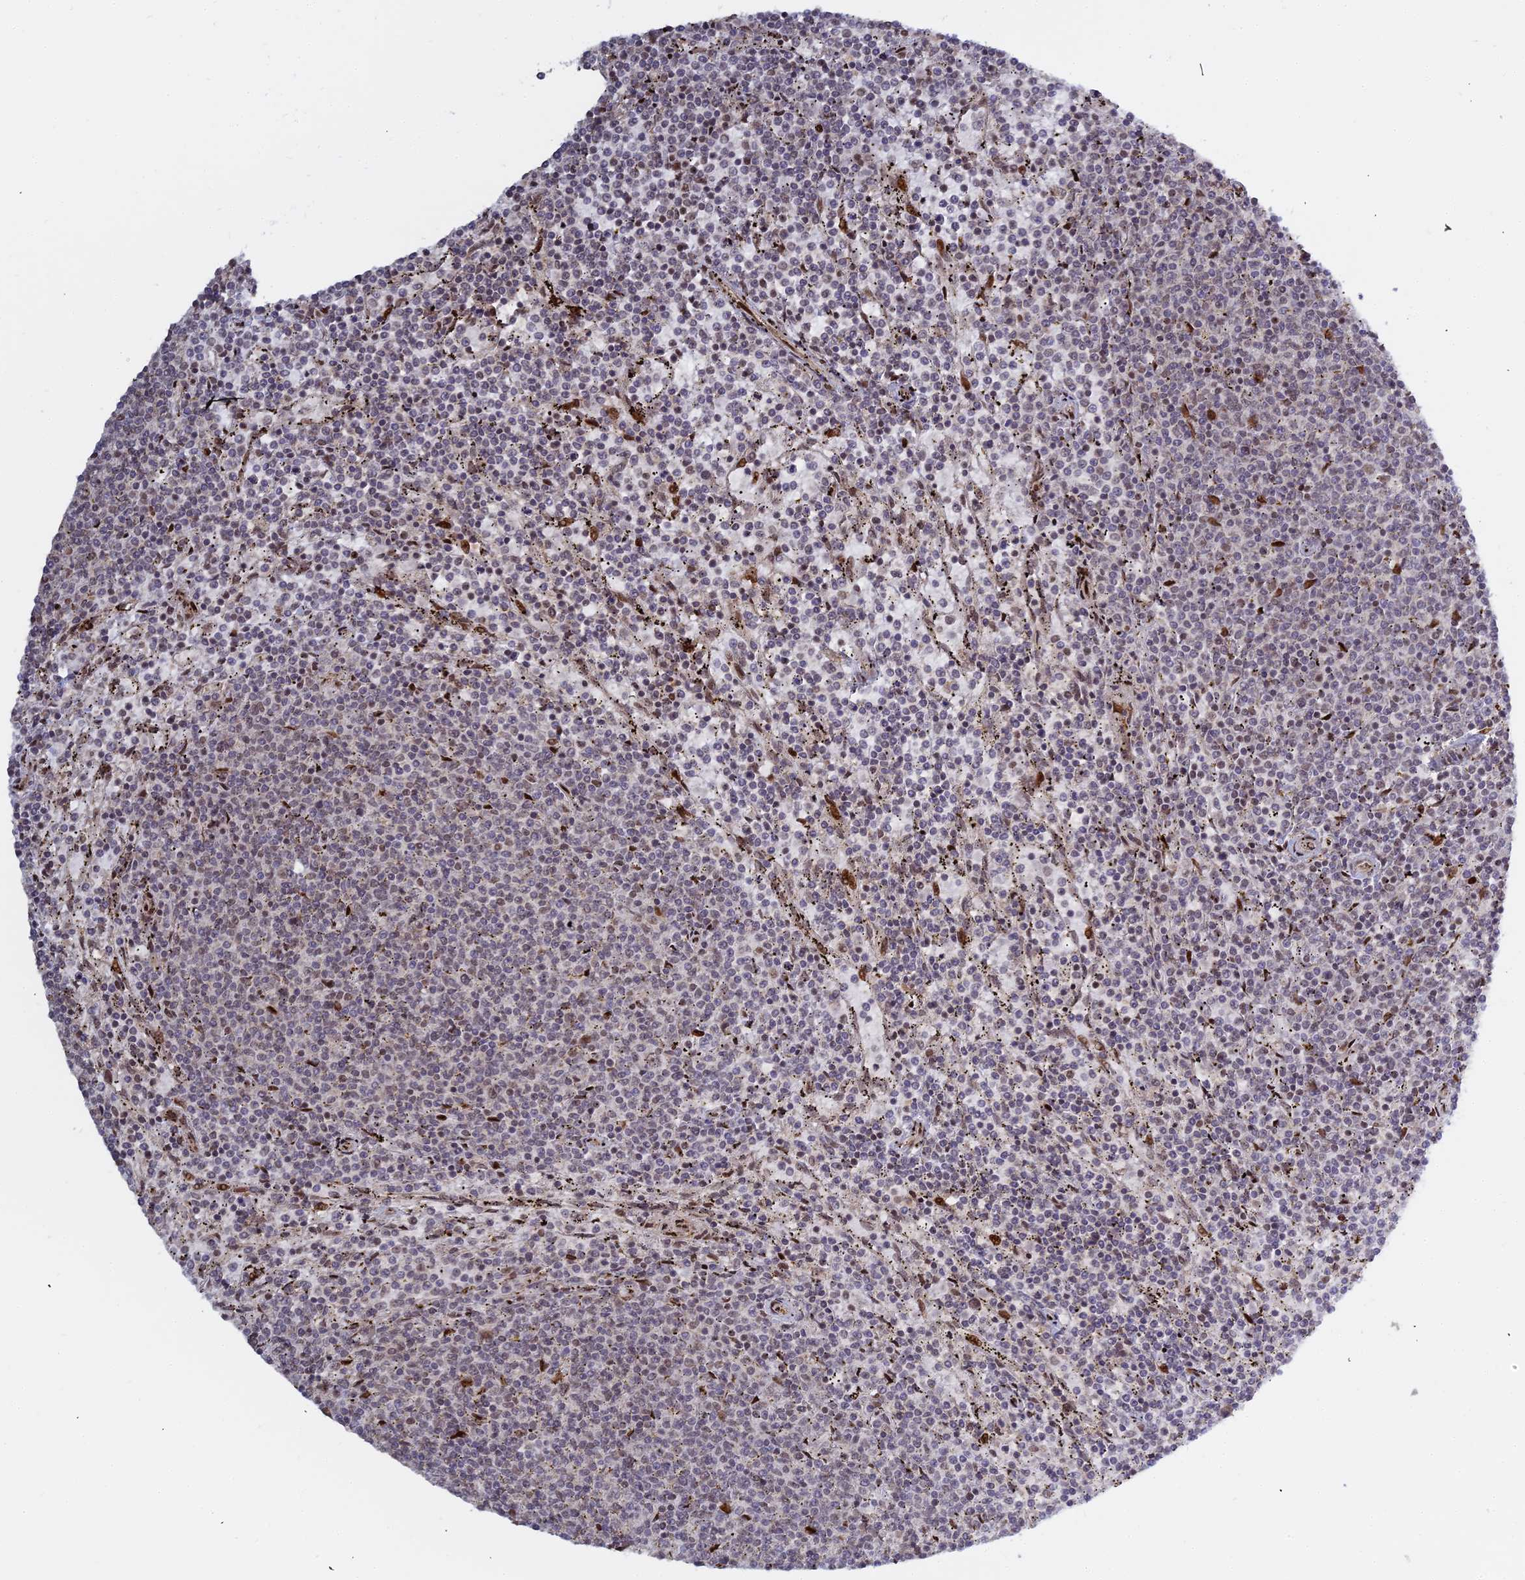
{"staining": {"intensity": "weak", "quantity": "<25%", "location": "nuclear"}, "tissue": "lymphoma", "cell_type": "Tumor cells", "image_type": "cancer", "snomed": [{"axis": "morphology", "description": "Malignant lymphoma, non-Hodgkin's type, Low grade"}, {"axis": "topography", "description": "Spleen"}], "caption": "A high-resolution micrograph shows immunohistochemistry staining of lymphoma, which demonstrates no significant staining in tumor cells. Brightfield microscopy of IHC stained with DAB (3,3'-diaminobenzidine) (brown) and hematoxylin (blue), captured at high magnification.", "gene": "ABCA2", "patient": {"sex": "female", "age": 50}}